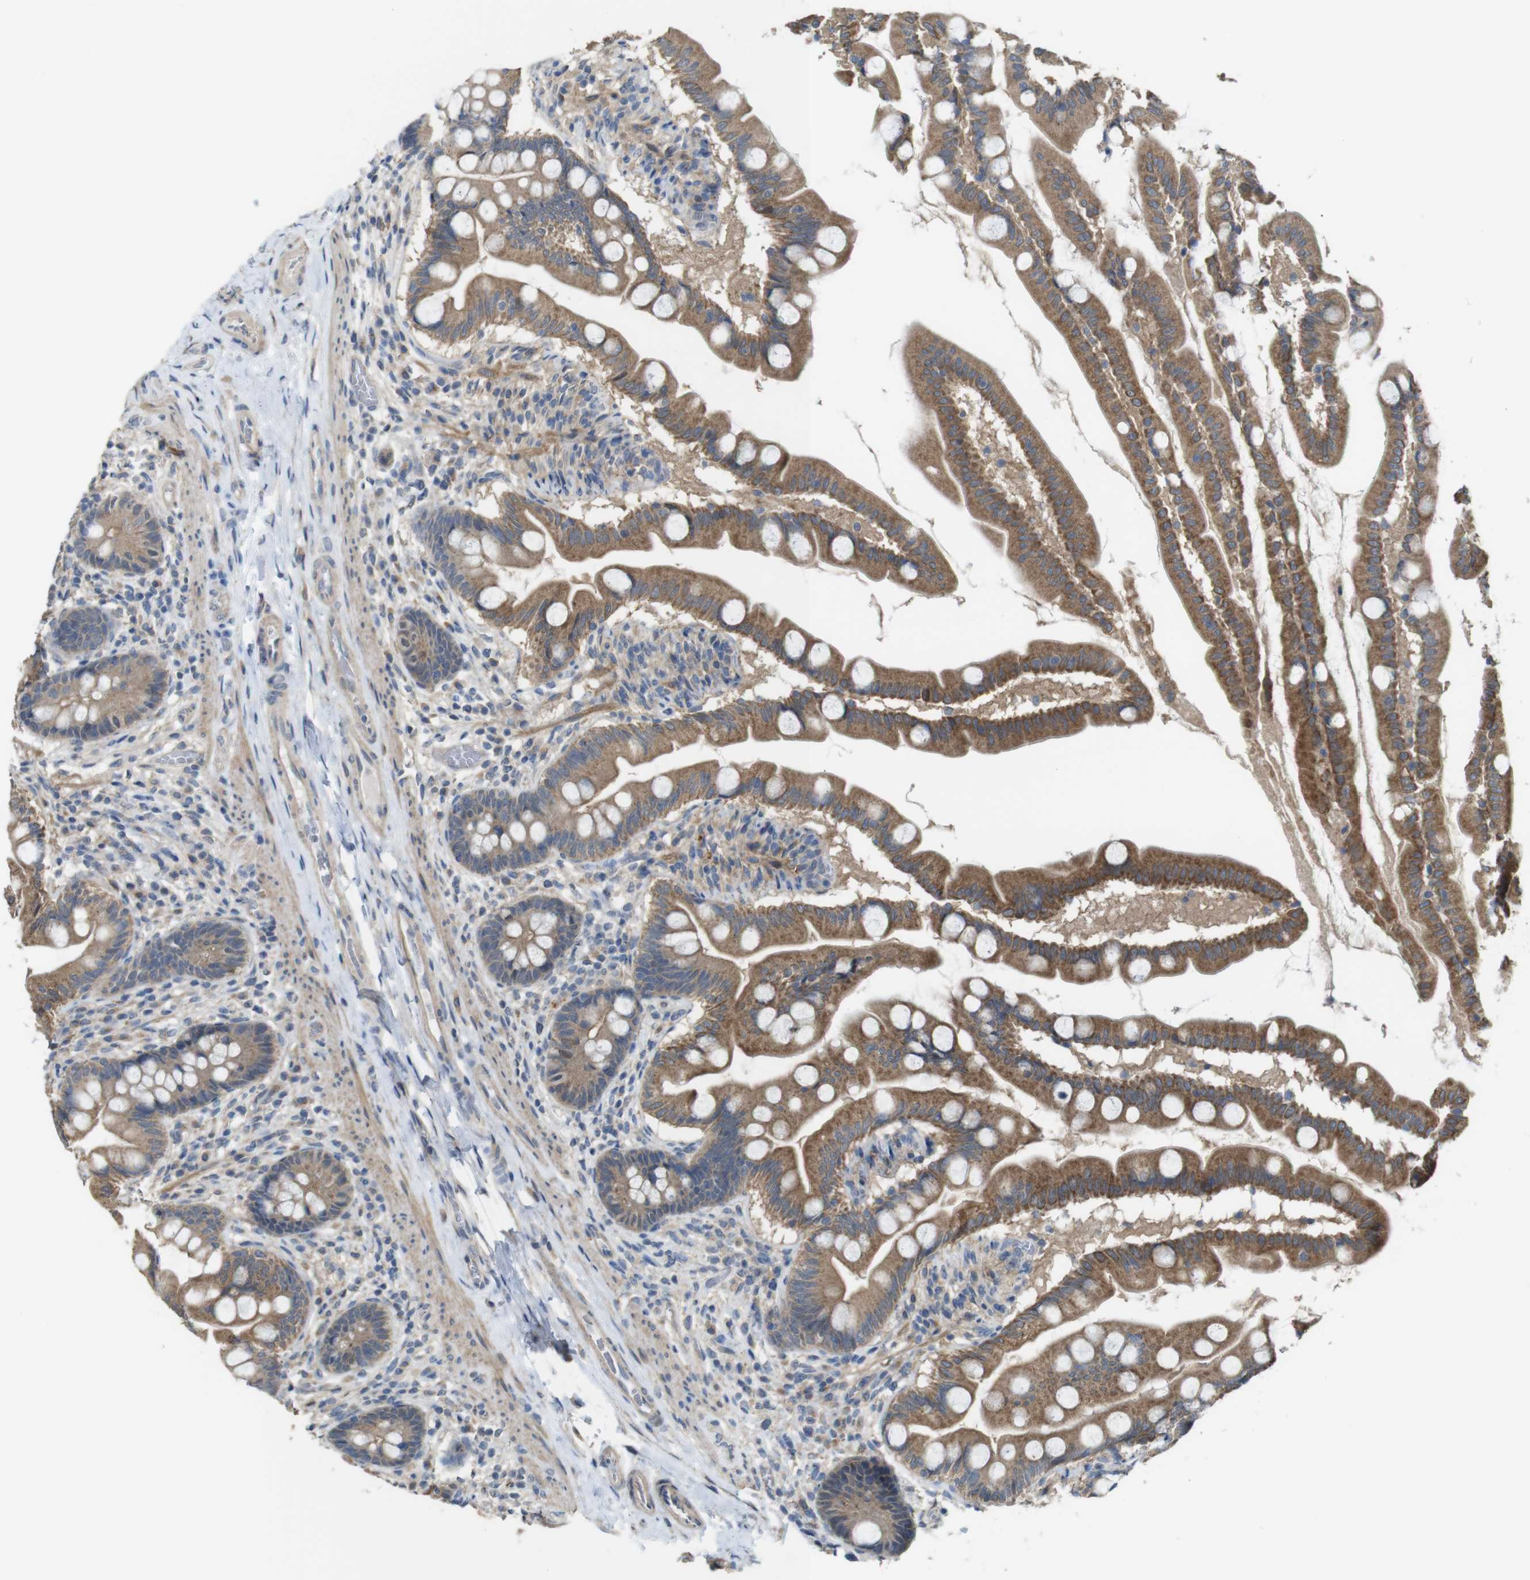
{"staining": {"intensity": "strong", "quantity": ">75%", "location": "cytoplasmic/membranous"}, "tissue": "small intestine", "cell_type": "Glandular cells", "image_type": "normal", "snomed": [{"axis": "morphology", "description": "Normal tissue, NOS"}, {"axis": "topography", "description": "Small intestine"}], "caption": "Immunohistochemical staining of unremarkable human small intestine reveals >75% levels of strong cytoplasmic/membranous protein positivity in about >75% of glandular cells.", "gene": "CDC34", "patient": {"sex": "female", "age": 56}}